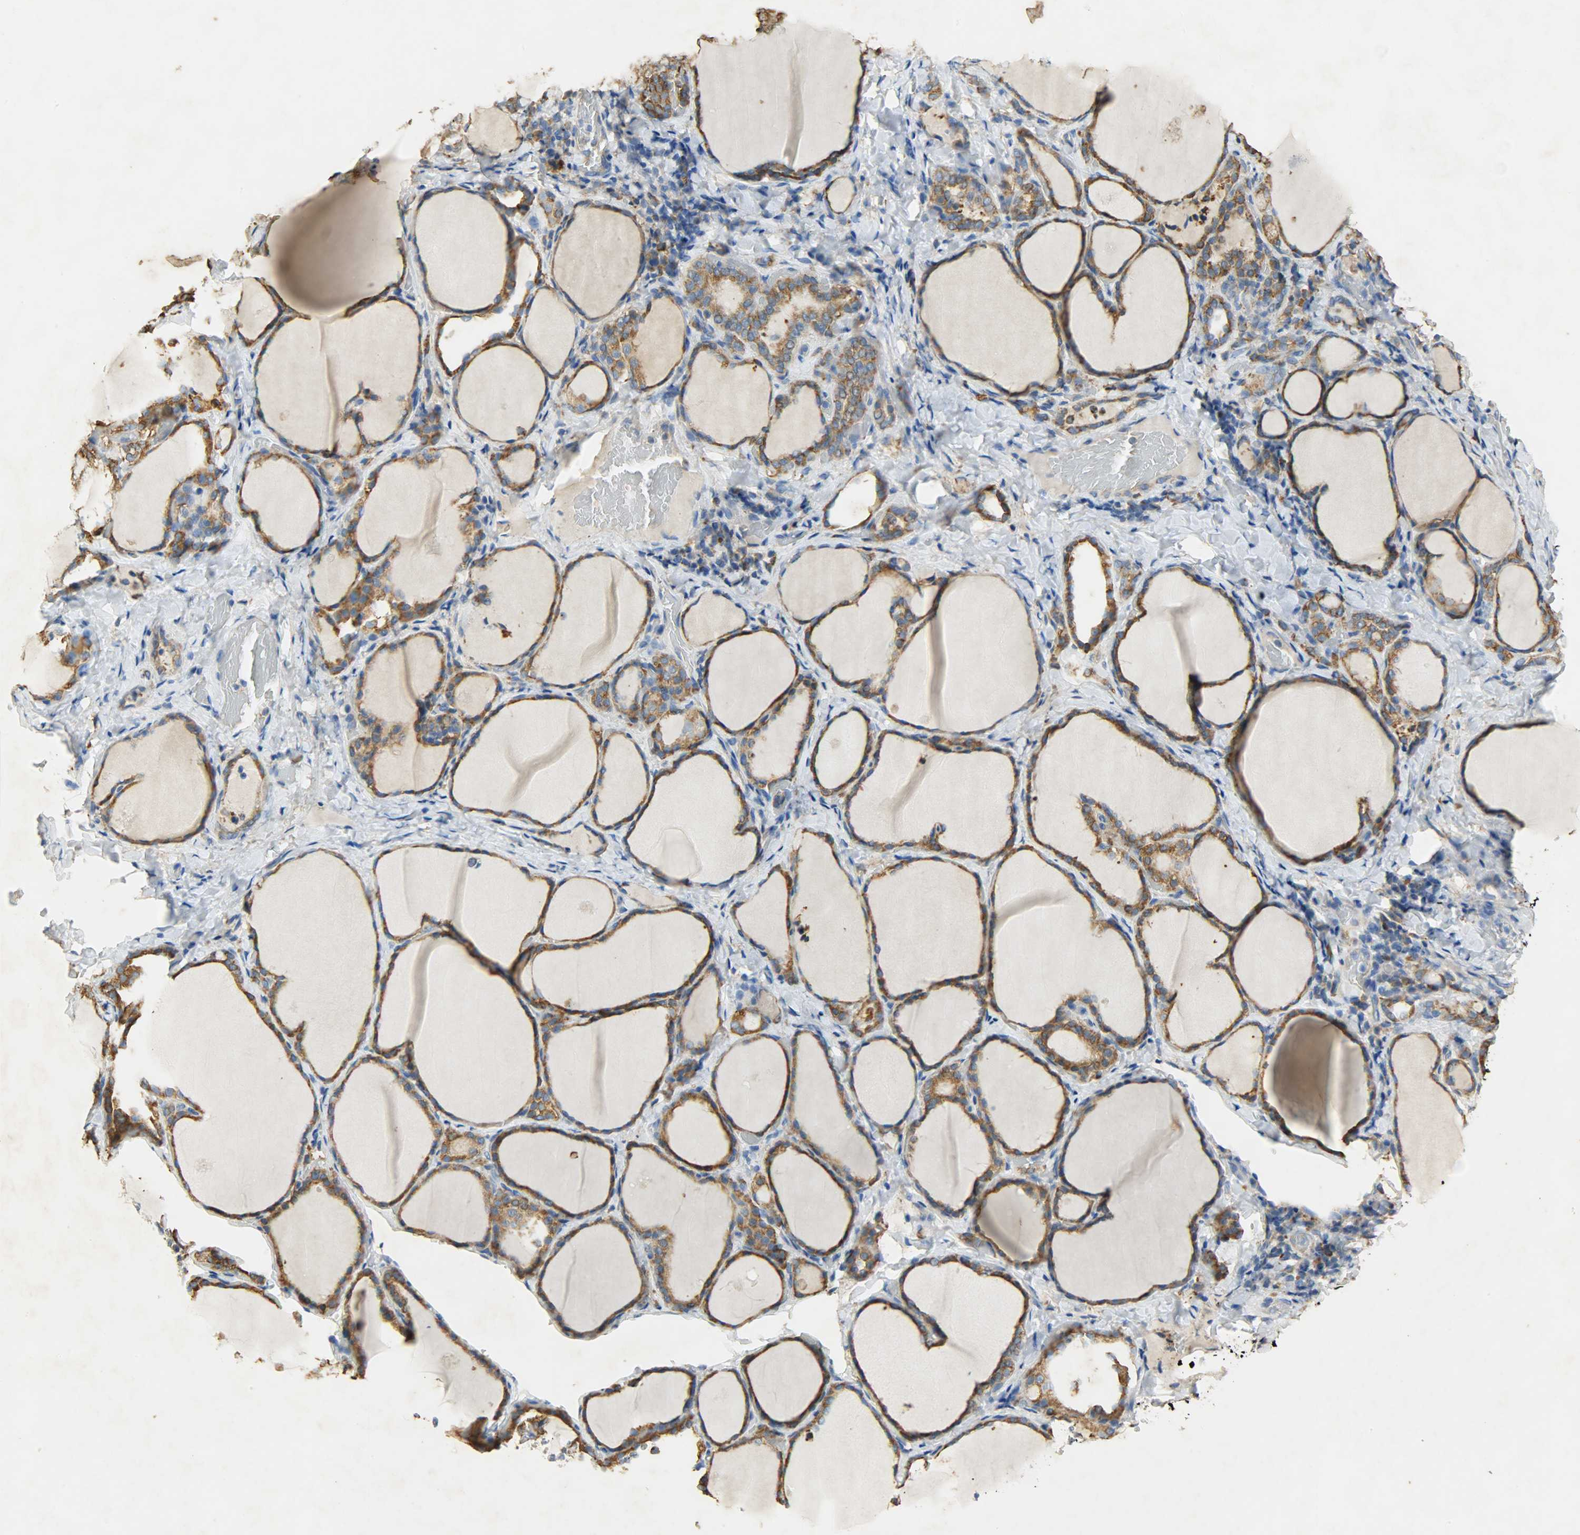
{"staining": {"intensity": "strong", "quantity": ">75%", "location": "cytoplasmic/membranous"}, "tissue": "thyroid gland", "cell_type": "Glandular cells", "image_type": "normal", "snomed": [{"axis": "morphology", "description": "Normal tissue, NOS"}, {"axis": "morphology", "description": "Papillary adenocarcinoma, NOS"}, {"axis": "topography", "description": "Thyroid gland"}], "caption": "Strong cytoplasmic/membranous expression for a protein is identified in approximately >75% of glandular cells of normal thyroid gland using immunohistochemistry.", "gene": "HSPA5", "patient": {"sex": "female", "age": 30}}